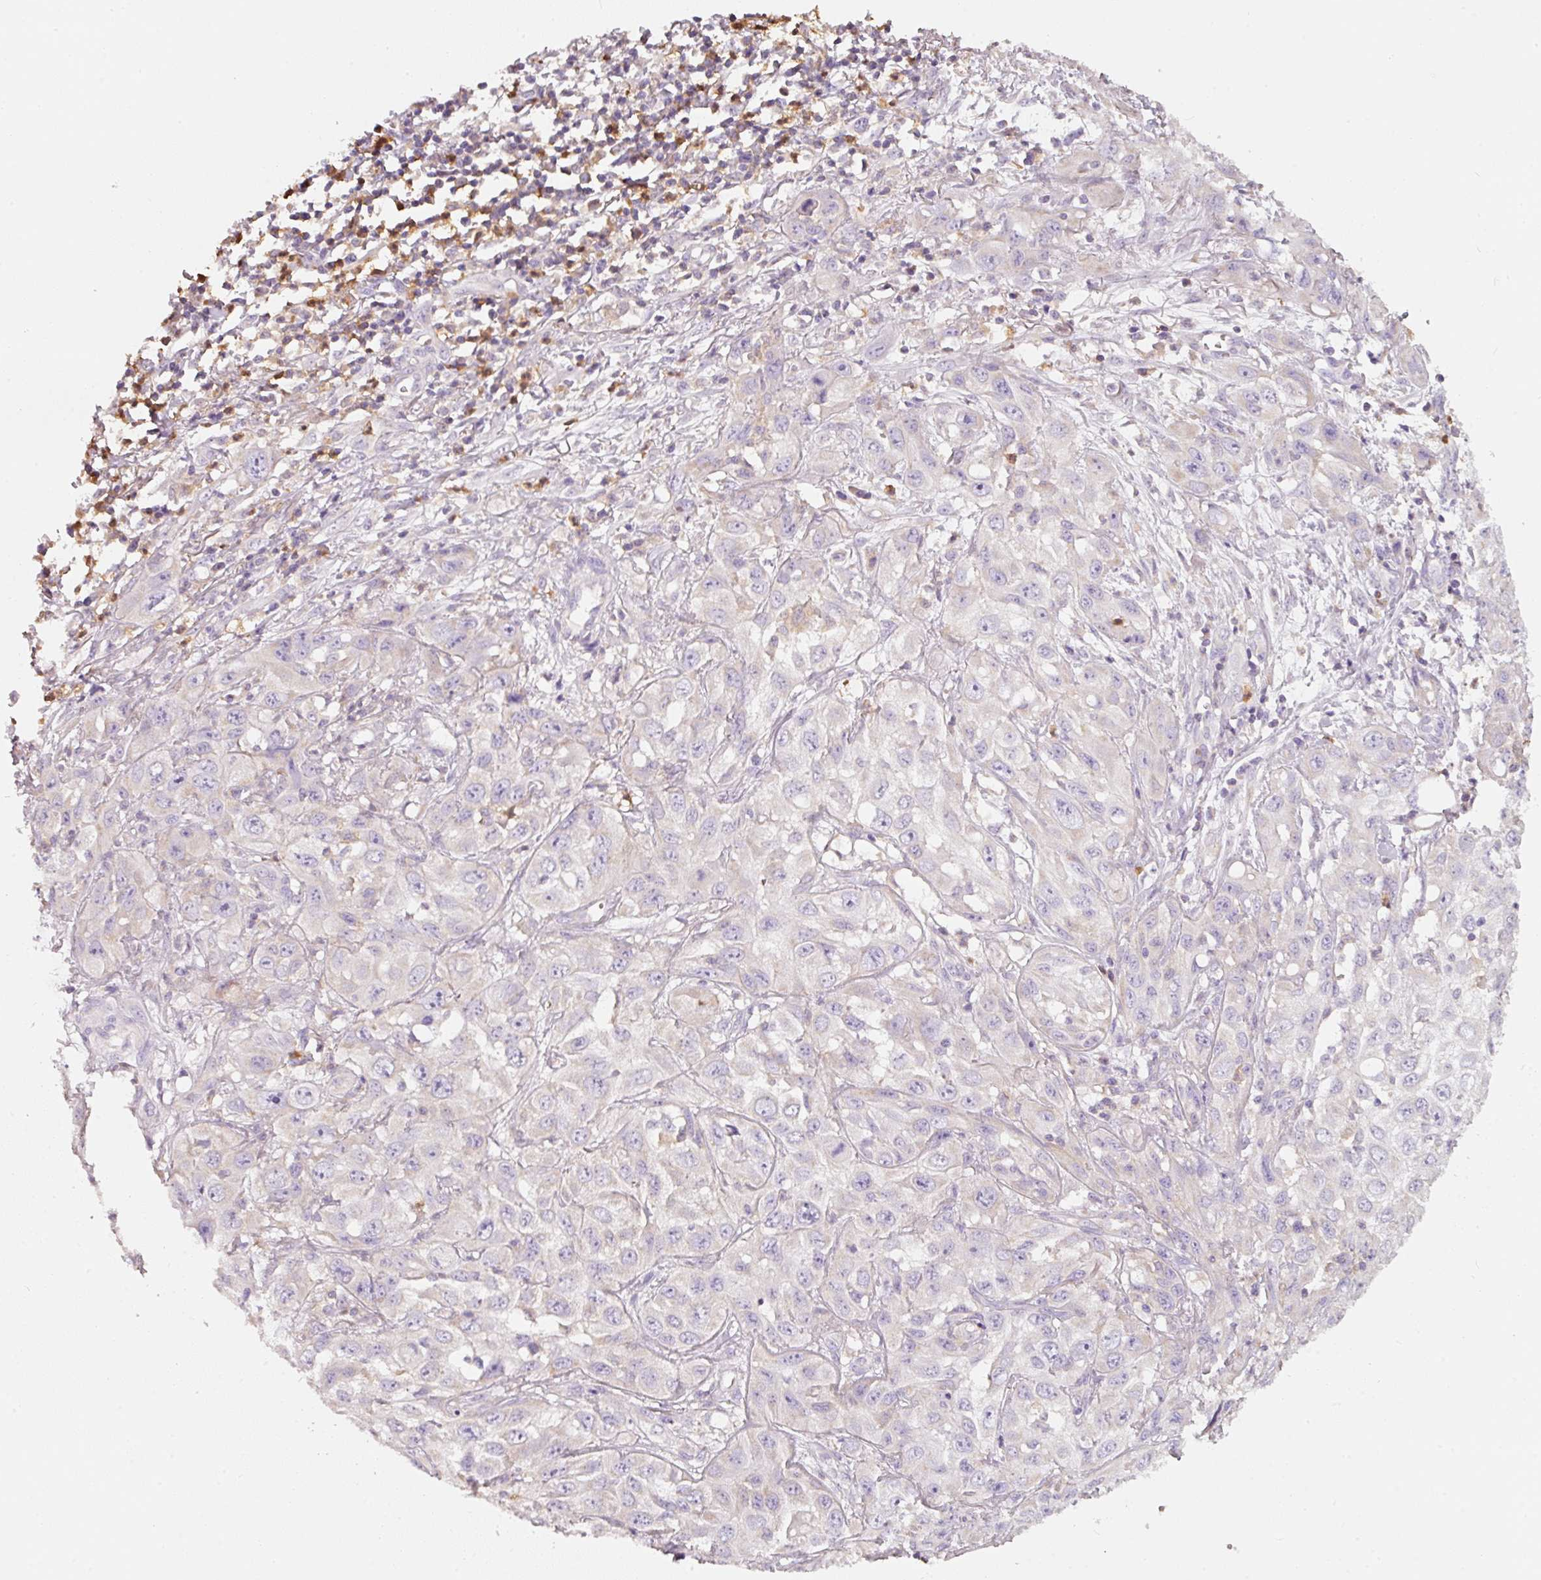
{"staining": {"intensity": "negative", "quantity": "none", "location": "none"}, "tissue": "skin cancer", "cell_type": "Tumor cells", "image_type": "cancer", "snomed": [{"axis": "morphology", "description": "Squamous cell carcinoma, NOS"}, {"axis": "topography", "description": "Skin"}, {"axis": "topography", "description": "Vulva"}], "caption": "High power microscopy image of an immunohistochemistry photomicrograph of skin cancer (squamous cell carcinoma), revealing no significant staining in tumor cells.", "gene": "IQGAP2", "patient": {"sex": "female", "age": 71}}